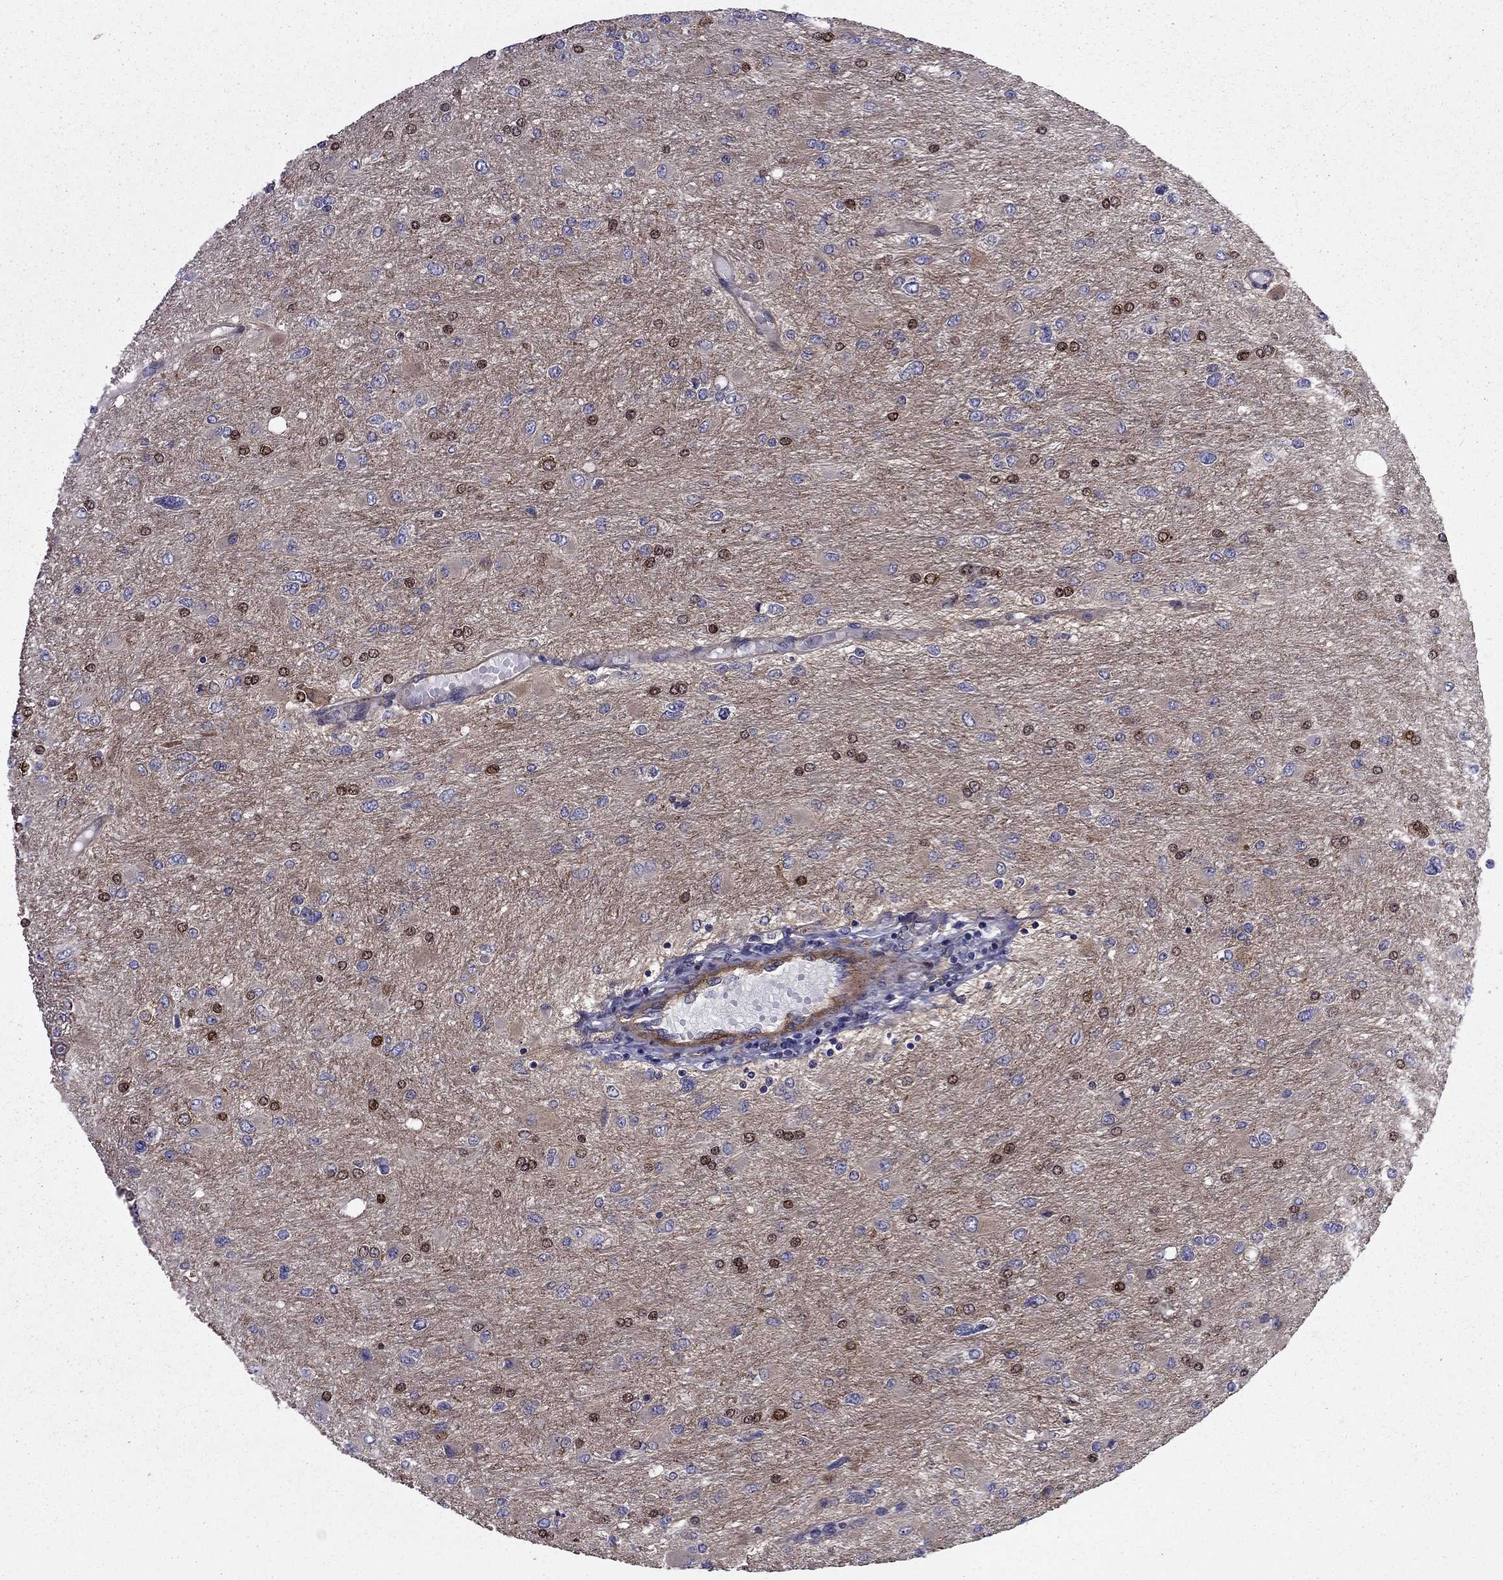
{"staining": {"intensity": "strong", "quantity": "<25%", "location": "cytoplasmic/membranous"}, "tissue": "glioma", "cell_type": "Tumor cells", "image_type": "cancer", "snomed": [{"axis": "morphology", "description": "Glioma, malignant, High grade"}, {"axis": "topography", "description": "Cerebral cortex"}], "caption": "Immunohistochemical staining of human malignant glioma (high-grade) exhibits medium levels of strong cytoplasmic/membranous positivity in approximately <25% of tumor cells.", "gene": "ITGB1", "patient": {"sex": "female", "age": 36}}